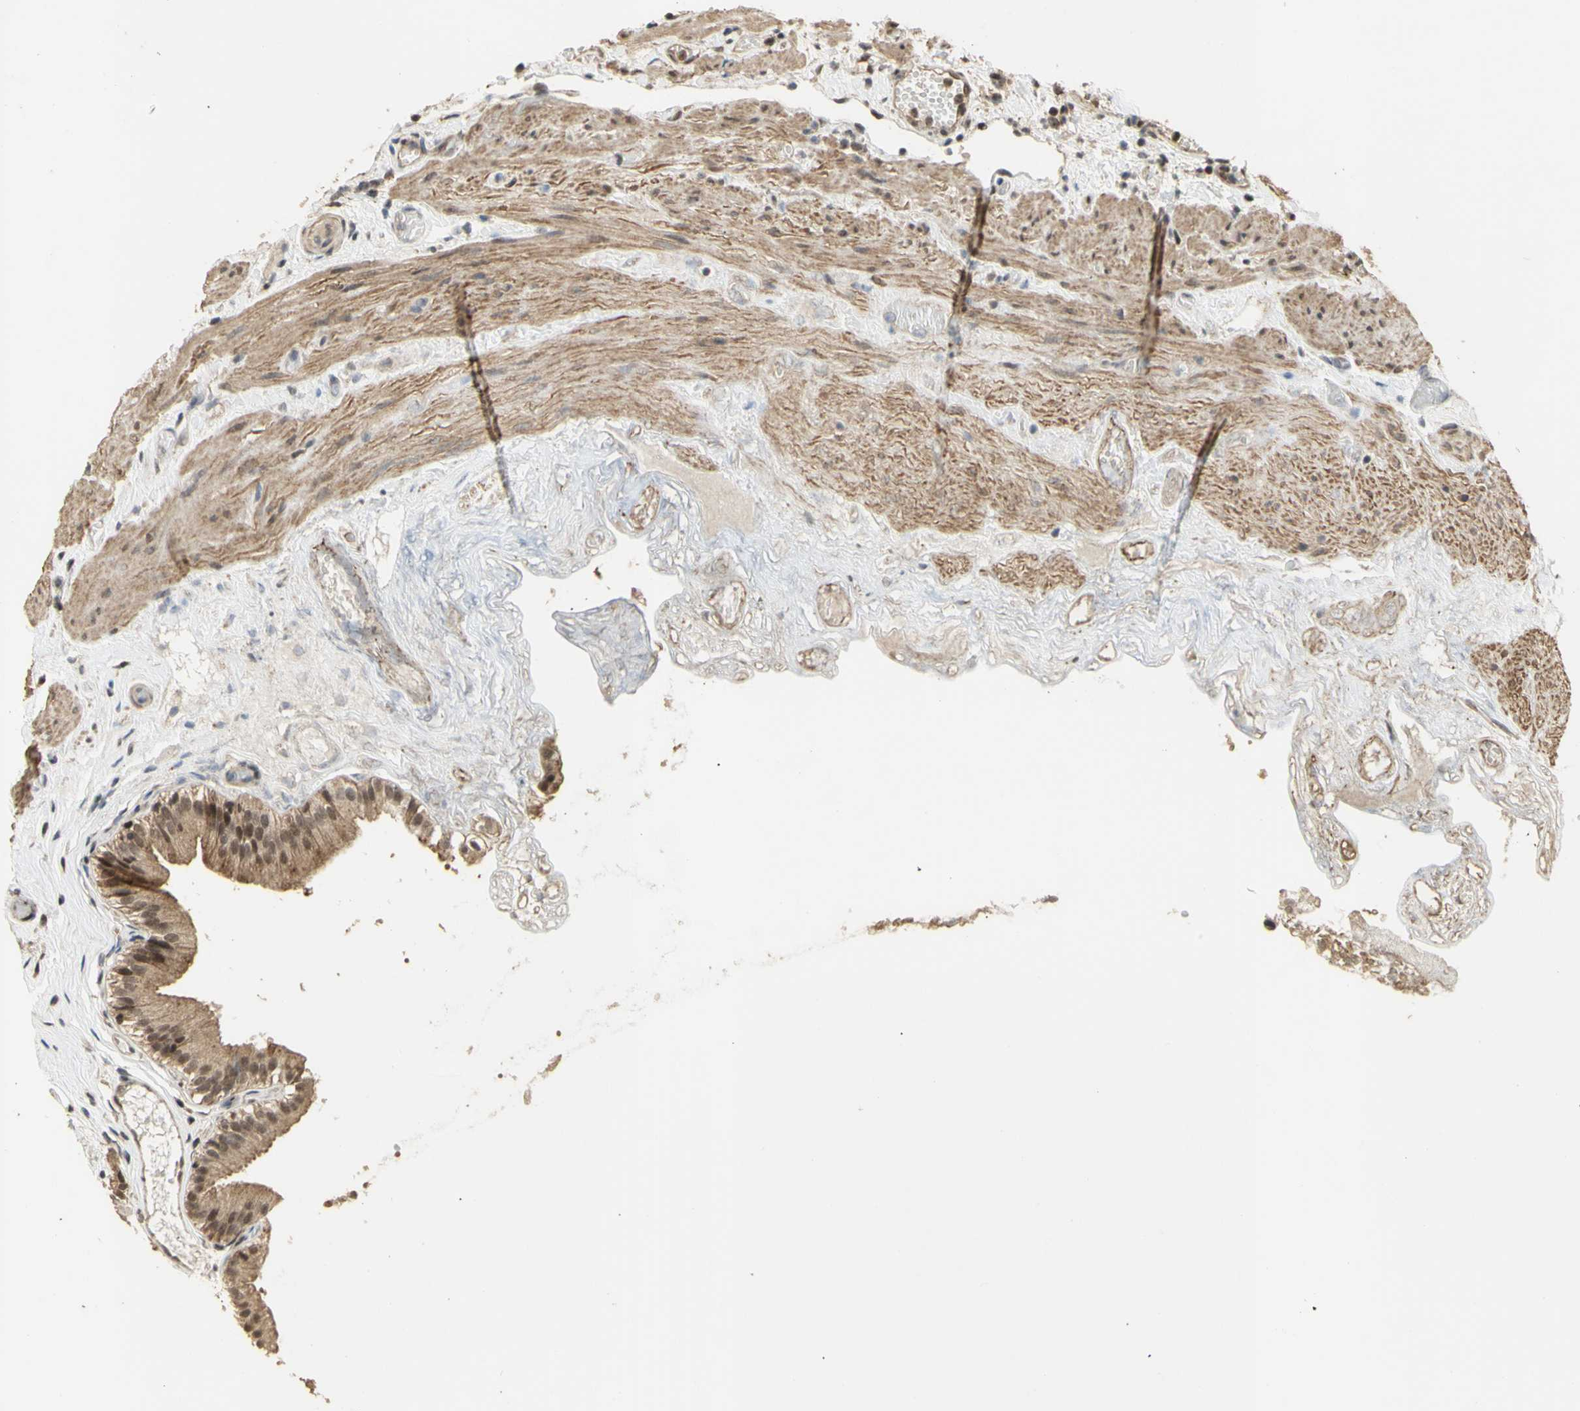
{"staining": {"intensity": "moderate", "quantity": ">75%", "location": "cytoplasmic/membranous,nuclear"}, "tissue": "gallbladder", "cell_type": "Glandular cells", "image_type": "normal", "snomed": [{"axis": "morphology", "description": "Normal tissue, NOS"}, {"axis": "topography", "description": "Gallbladder"}], "caption": "Immunohistochemical staining of benign gallbladder reveals medium levels of moderate cytoplasmic/membranous,nuclear expression in about >75% of glandular cells.", "gene": "GTF2E2", "patient": {"sex": "female", "age": 26}}